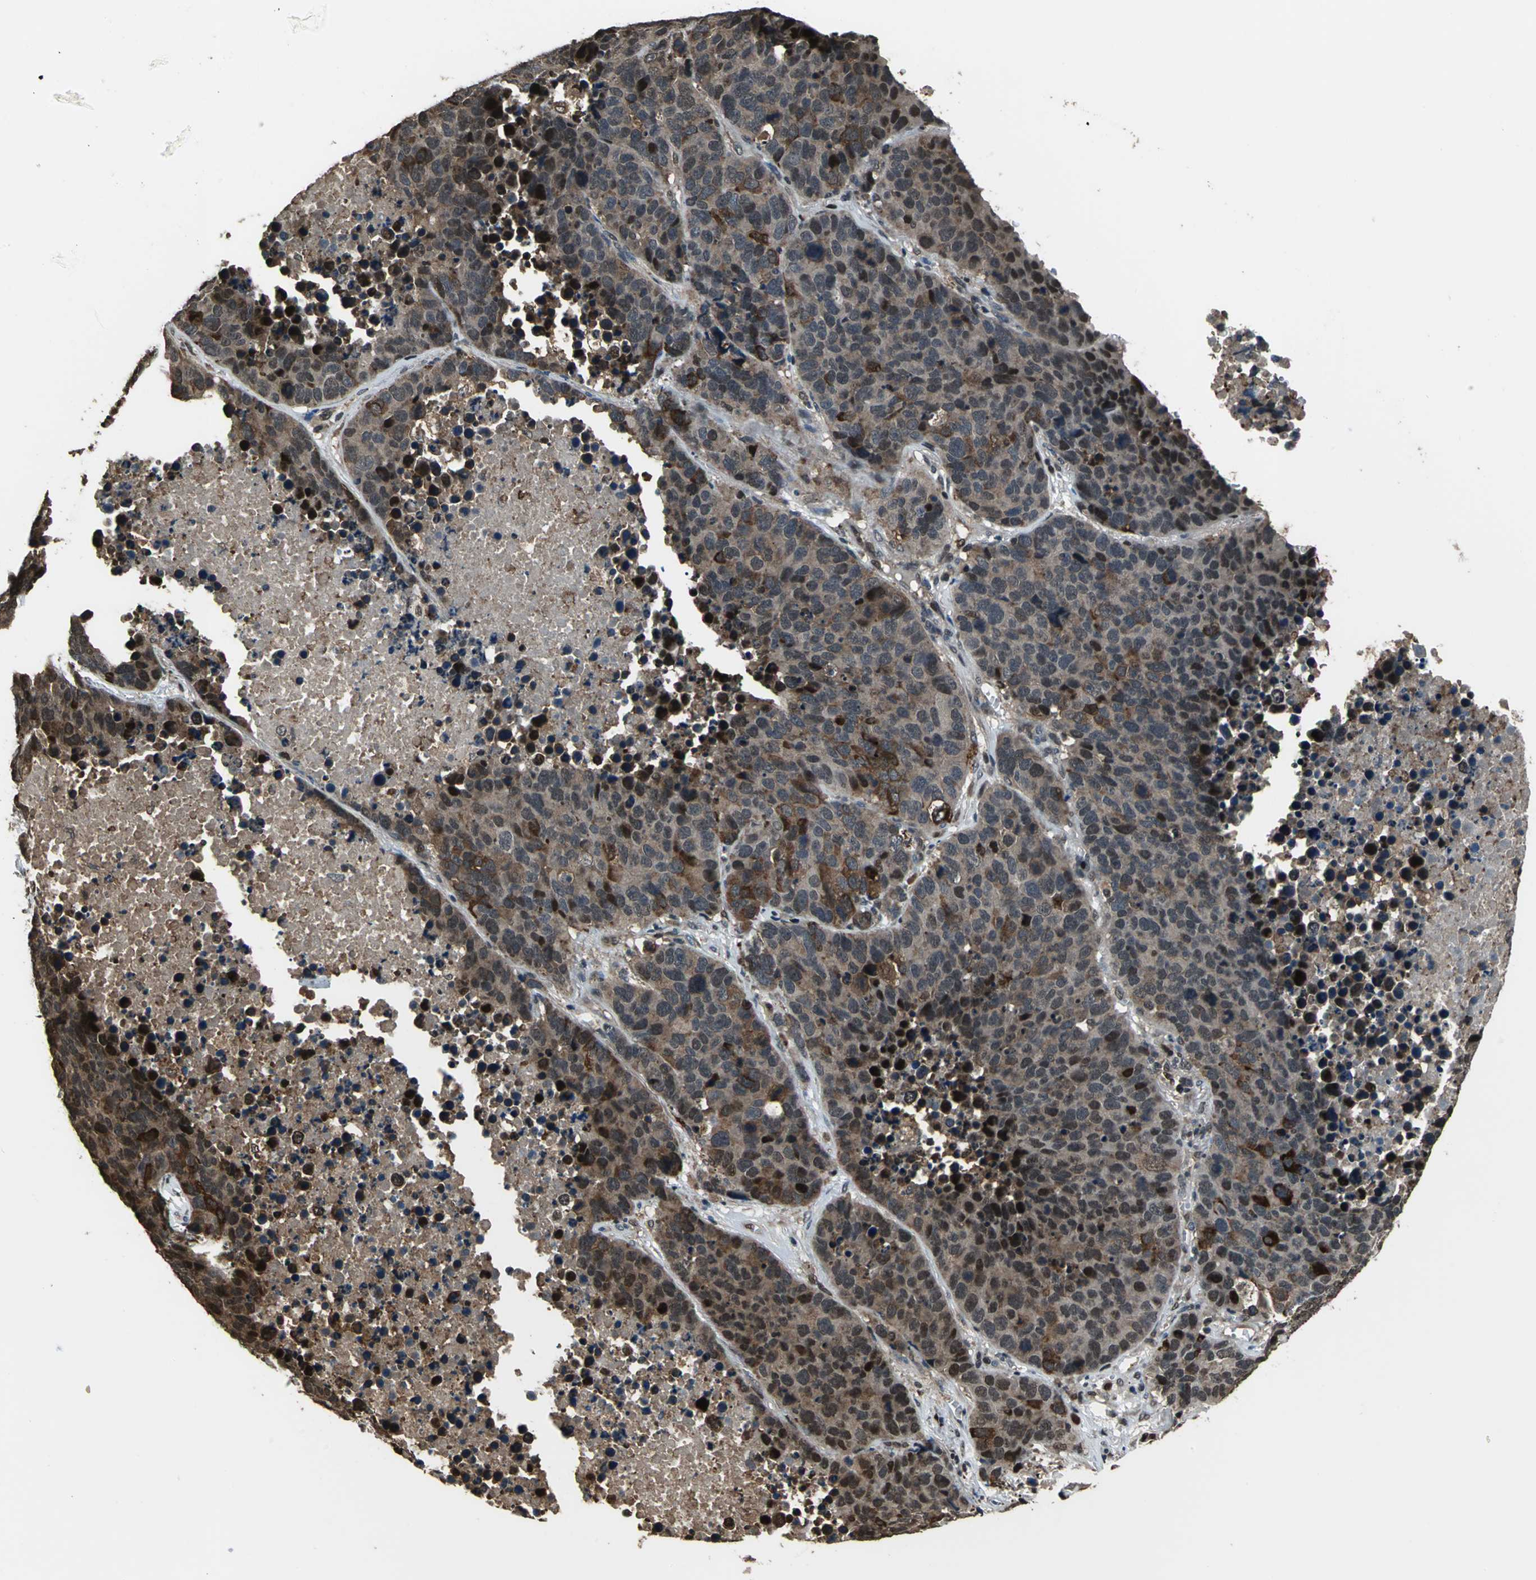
{"staining": {"intensity": "moderate", "quantity": ">75%", "location": "cytoplasmic/membranous,nuclear"}, "tissue": "carcinoid", "cell_type": "Tumor cells", "image_type": "cancer", "snomed": [{"axis": "morphology", "description": "Carcinoid, malignant, NOS"}, {"axis": "topography", "description": "Lung"}], "caption": "Tumor cells reveal moderate cytoplasmic/membranous and nuclear staining in approximately >75% of cells in carcinoid (malignant).", "gene": "MIS18BP1", "patient": {"sex": "male", "age": 60}}